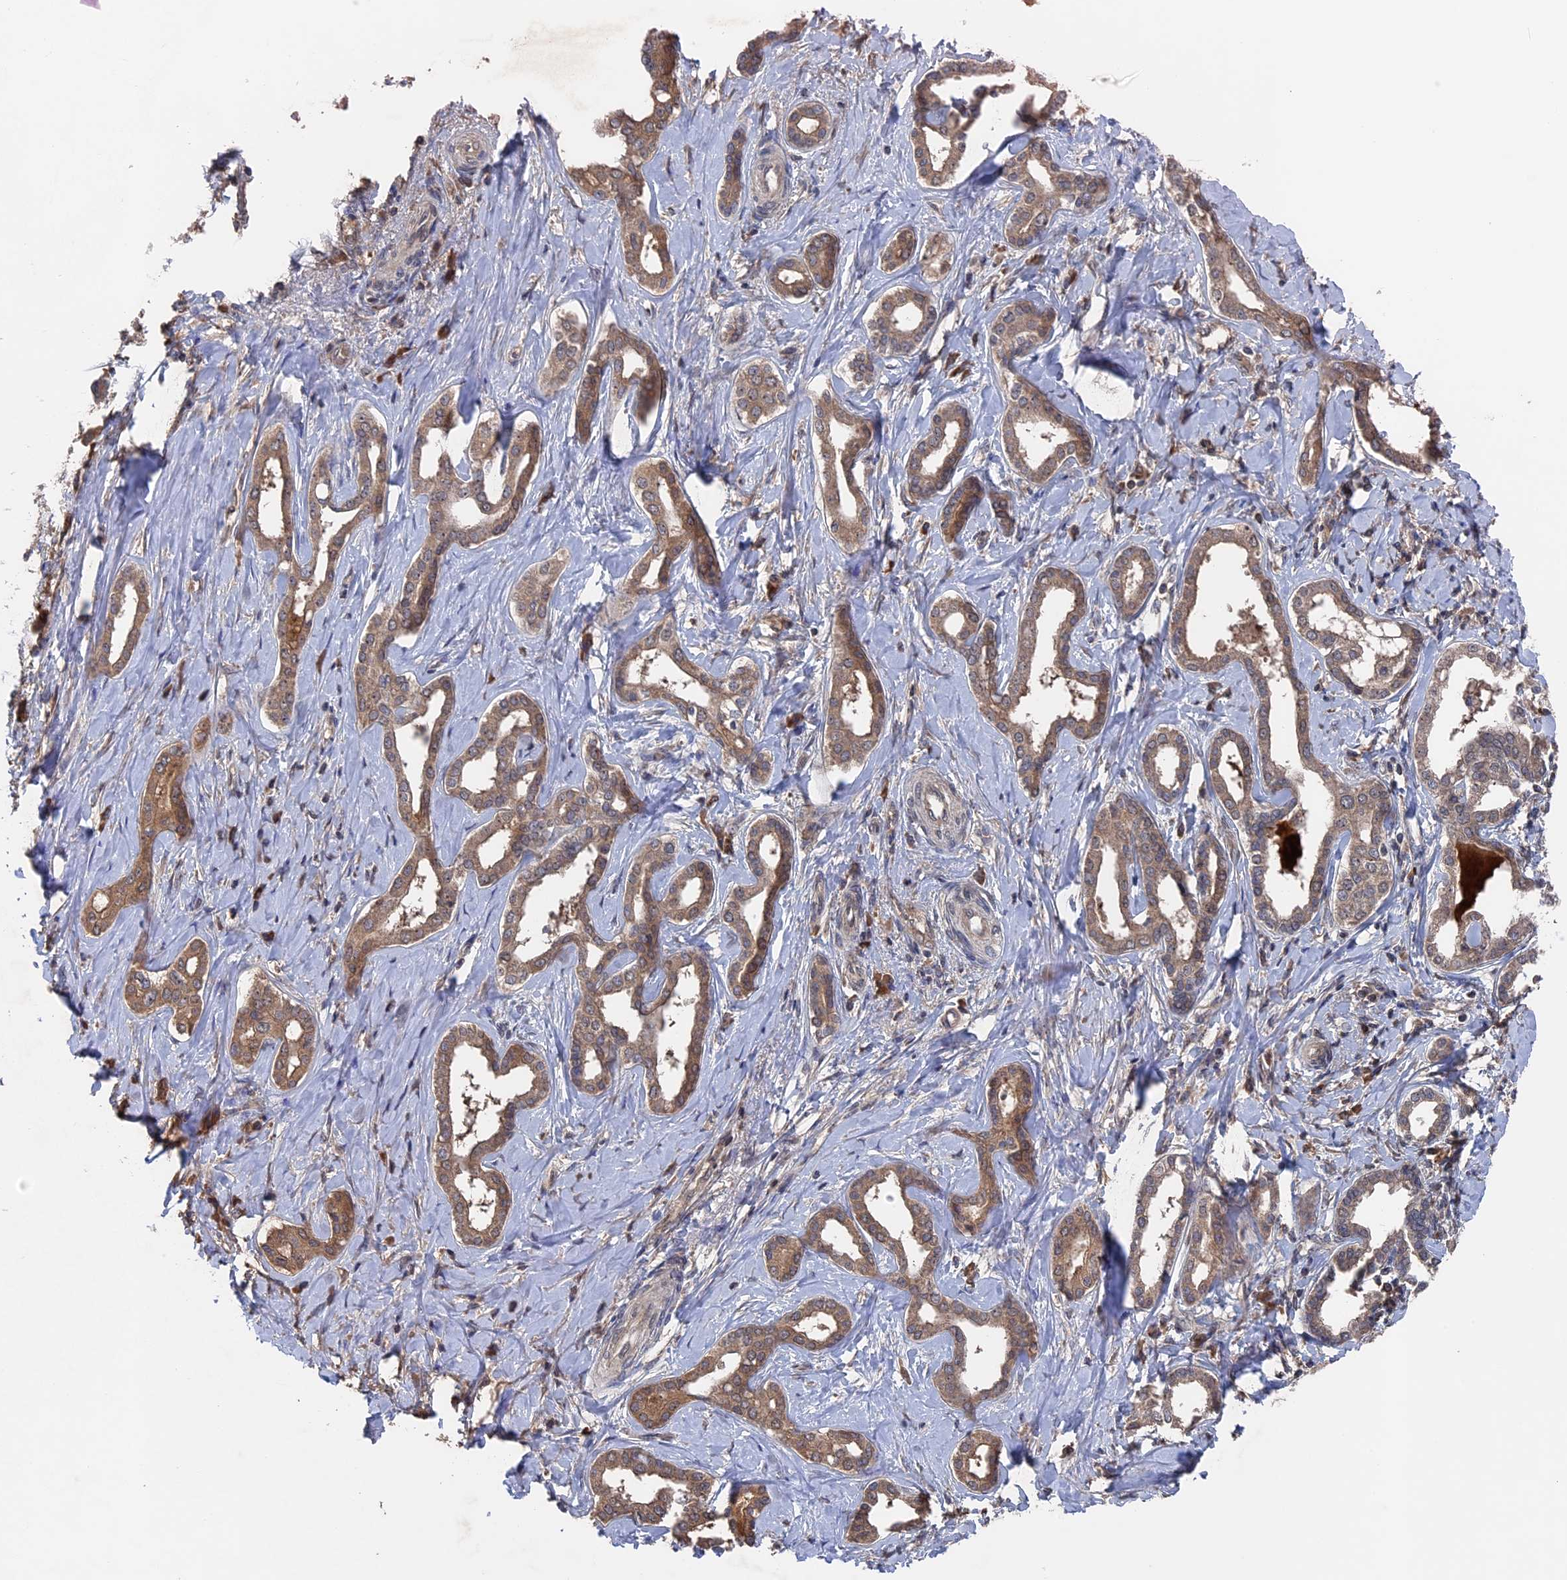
{"staining": {"intensity": "moderate", "quantity": ">75%", "location": "cytoplasmic/membranous"}, "tissue": "liver cancer", "cell_type": "Tumor cells", "image_type": "cancer", "snomed": [{"axis": "morphology", "description": "Cholangiocarcinoma"}, {"axis": "topography", "description": "Liver"}], "caption": "An image of human liver cholangiocarcinoma stained for a protein displays moderate cytoplasmic/membranous brown staining in tumor cells.", "gene": "RAB15", "patient": {"sex": "female", "age": 77}}